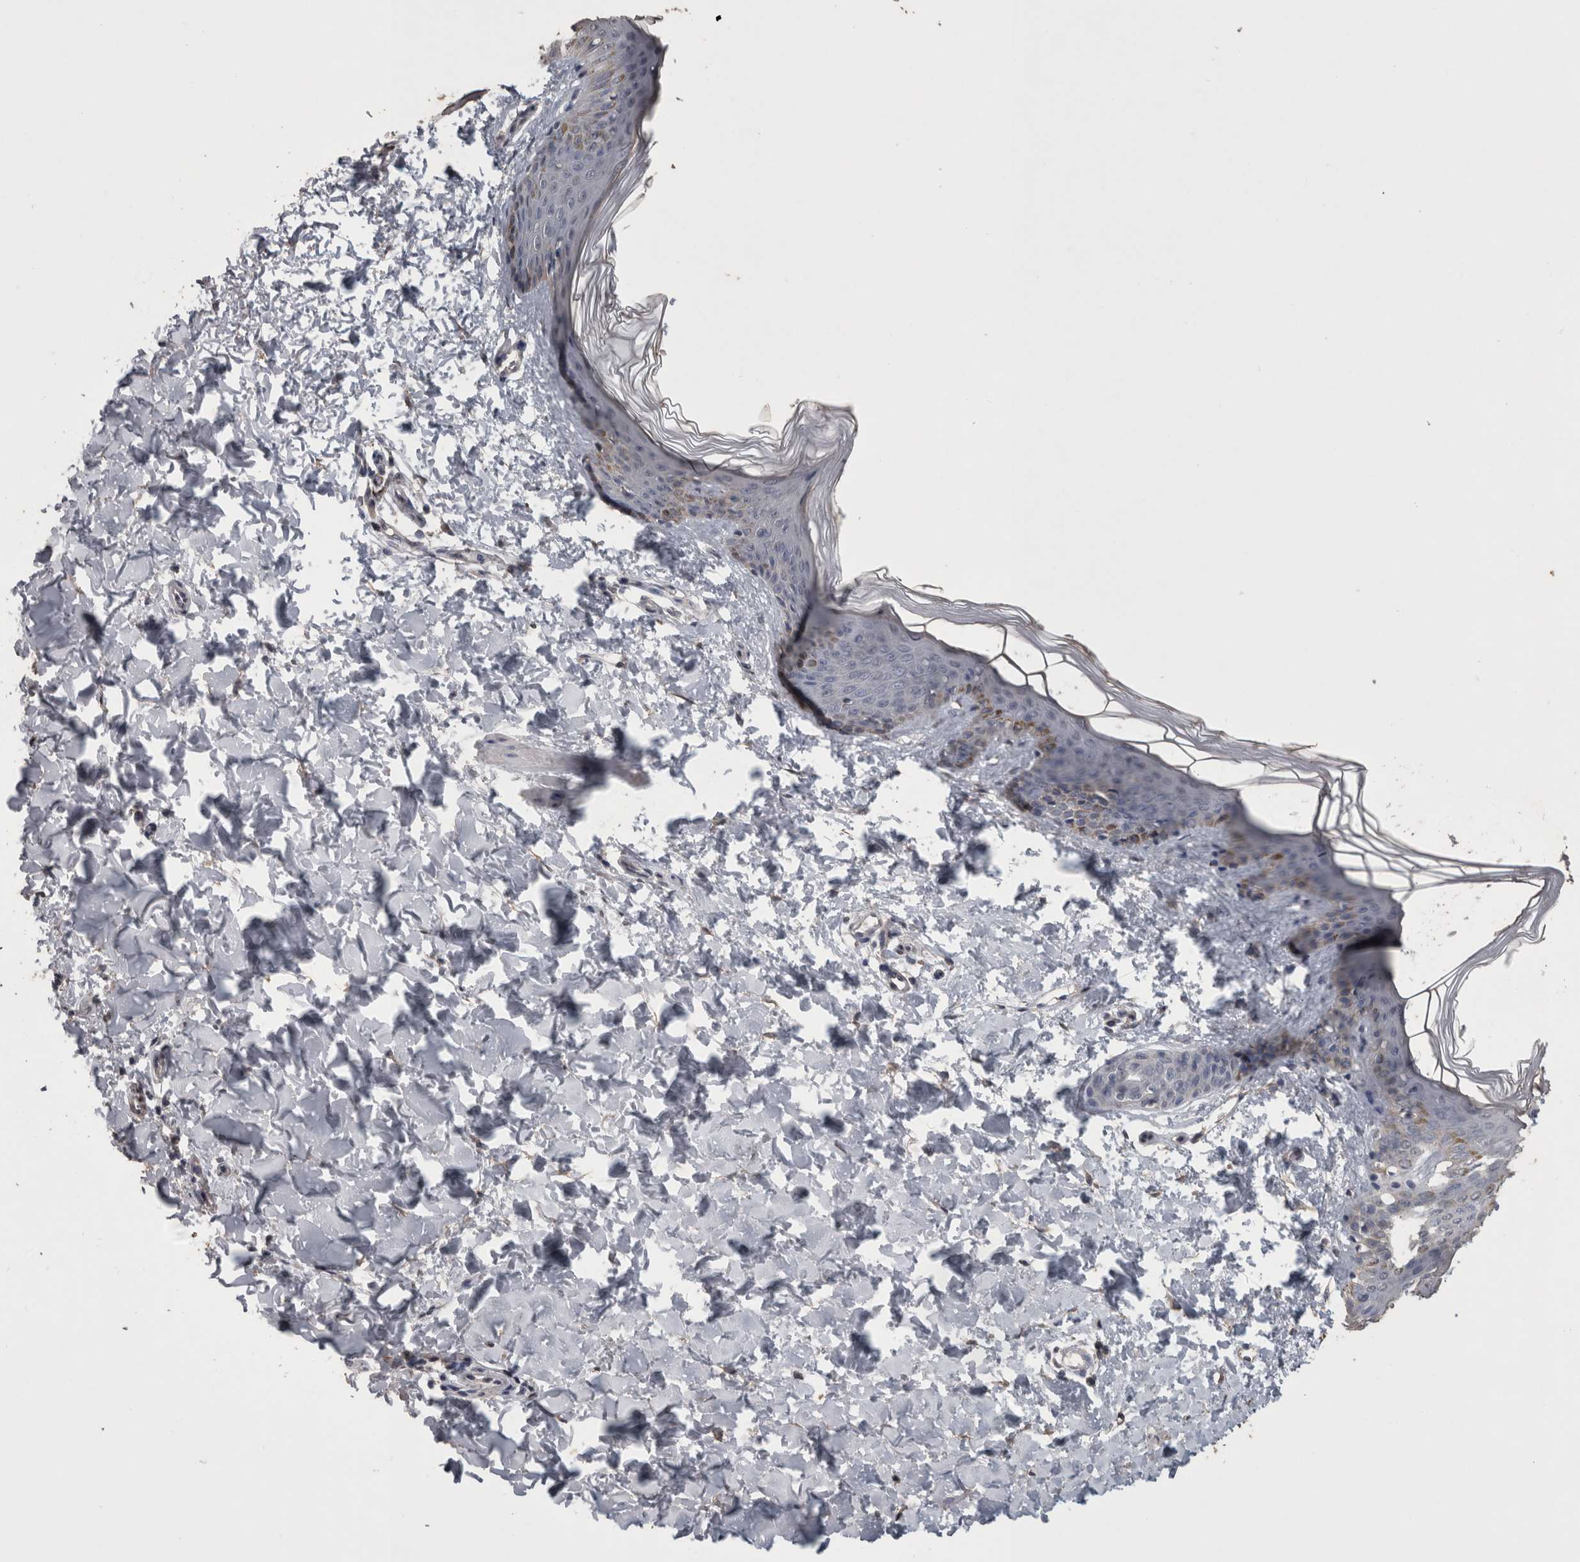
{"staining": {"intensity": "negative", "quantity": "none", "location": "none"}, "tissue": "skin", "cell_type": "Fibroblasts", "image_type": "normal", "snomed": [{"axis": "morphology", "description": "Normal tissue, NOS"}, {"axis": "morphology", "description": "Neoplasm, benign, NOS"}, {"axis": "topography", "description": "Skin"}, {"axis": "topography", "description": "Soft tissue"}], "caption": "The histopathology image exhibits no significant positivity in fibroblasts of skin.", "gene": "ACADM", "patient": {"sex": "male", "age": 26}}